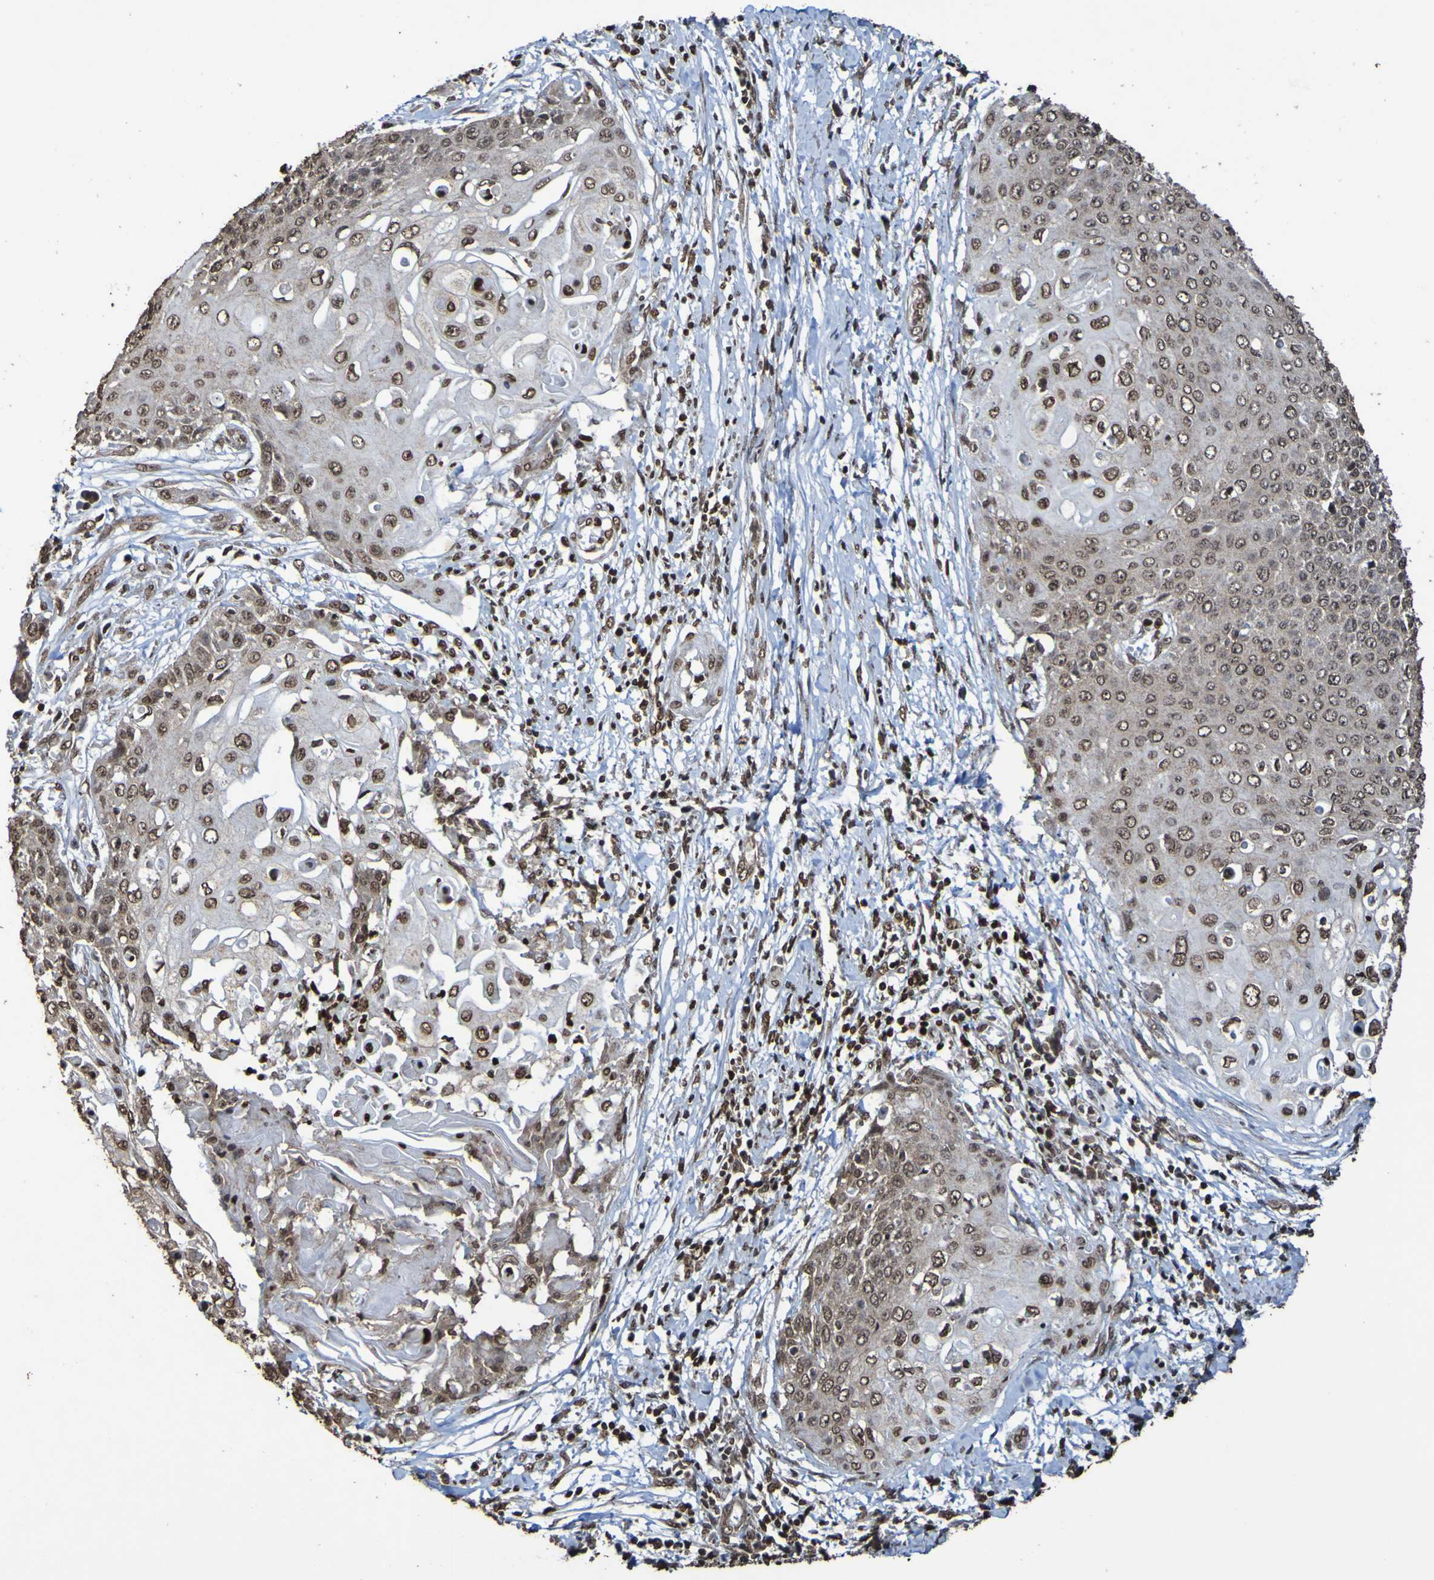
{"staining": {"intensity": "moderate", "quantity": ">75%", "location": "nuclear"}, "tissue": "cervical cancer", "cell_type": "Tumor cells", "image_type": "cancer", "snomed": [{"axis": "morphology", "description": "Squamous cell carcinoma, NOS"}, {"axis": "topography", "description": "Cervix"}], "caption": "This is a histology image of immunohistochemistry staining of cervical cancer (squamous cell carcinoma), which shows moderate positivity in the nuclear of tumor cells.", "gene": "GFI1", "patient": {"sex": "female", "age": 39}}